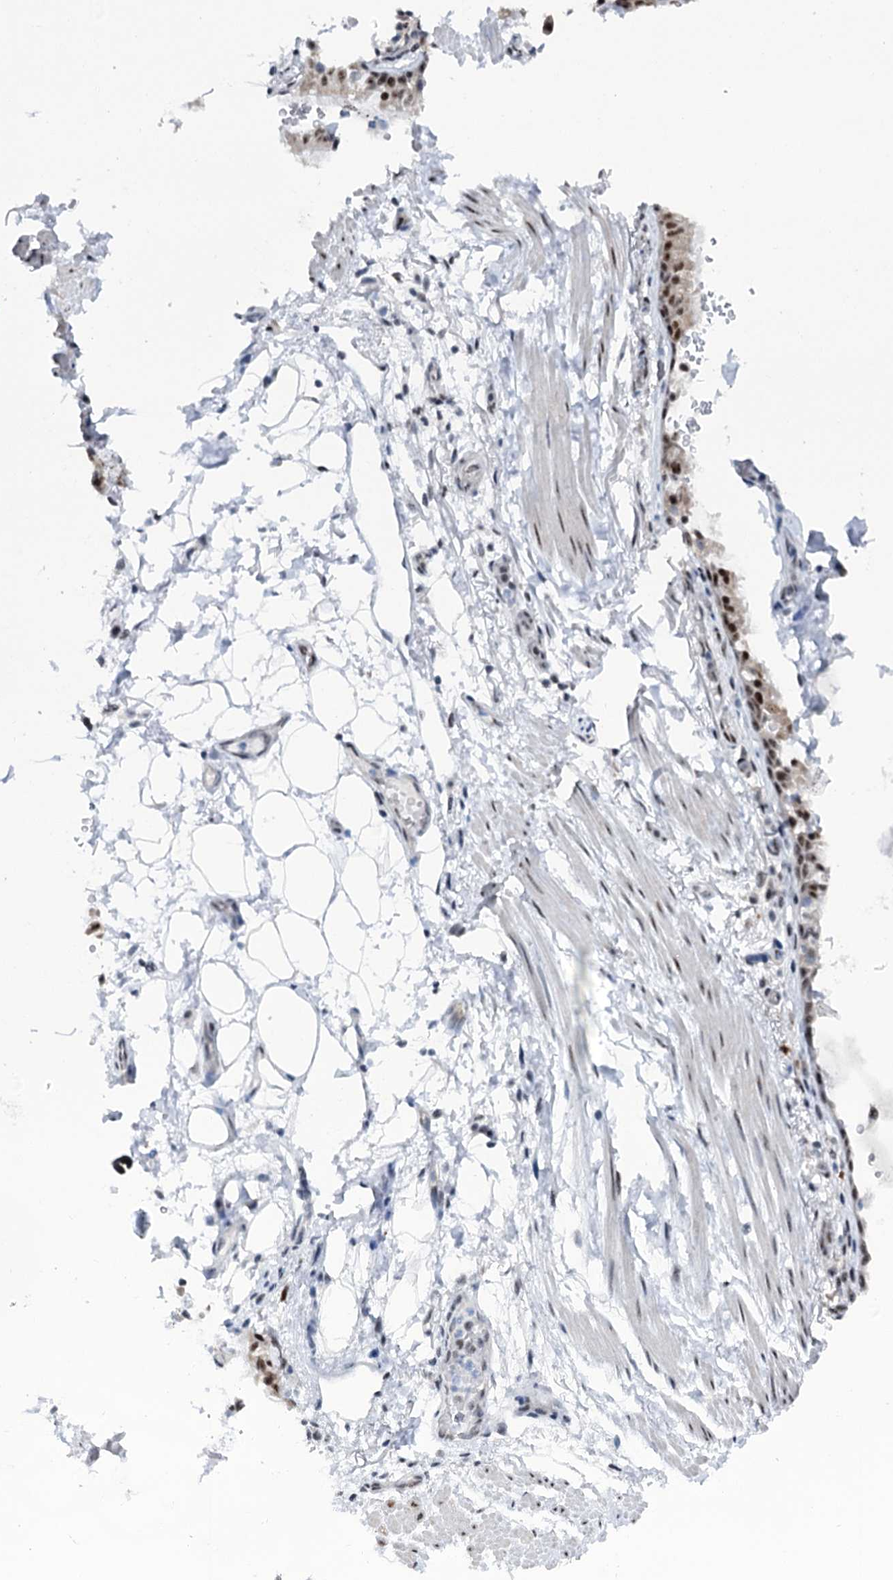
{"staining": {"intensity": "negative", "quantity": "none", "location": "none"}, "tissue": "adipose tissue", "cell_type": "Adipocytes", "image_type": "normal", "snomed": [{"axis": "morphology", "description": "Normal tissue, NOS"}, {"axis": "topography", "description": "Lymph node"}, {"axis": "topography", "description": "Cartilage tissue"}, {"axis": "topography", "description": "Bronchus"}], "caption": "There is no significant staining in adipocytes of adipose tissue. The staining was performed using DAB (3,3'-diaminobenzidine) to visualize the protein expression in brown, while the nuclei were stained in blue with hematoxylin (Magnification: 20x).", "gene": "SREK1", "patient": {"sex": "male", "age": 63}}